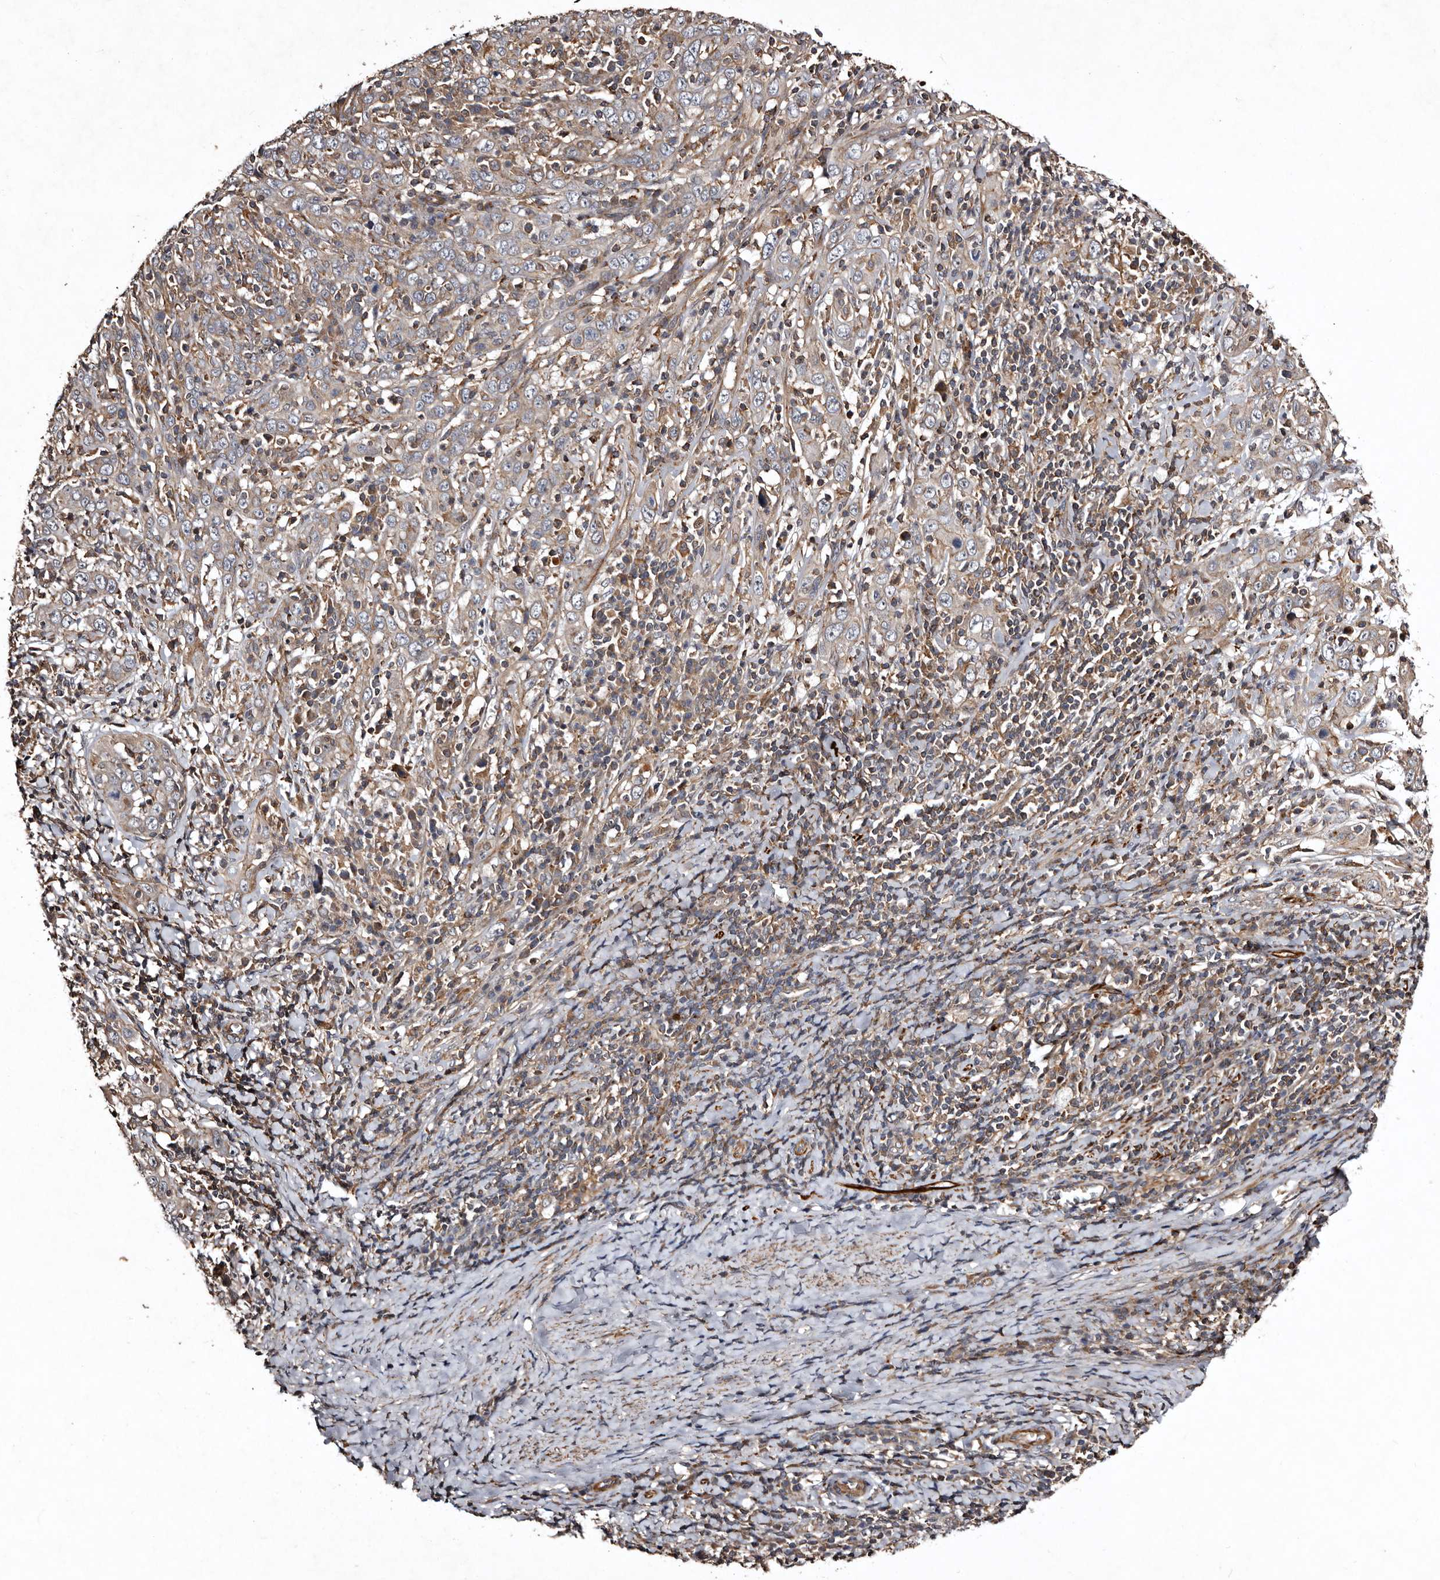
{"staining": {"intensity": "weak", "quantity": ">75%", "location": "cytoplasmic/membranous"}, "tissue": "cervical cancer", "cell_type": "Tumor cells", "image_type": "cancer", "snomed": [{"axis": "morphology", "description": "Squamous cell carcinoma, NOS"}, {"axis": "topography", "description": "Cervix"}], "caption": "Immunohistochemistry (IHC) (DAB) staining of human squamous cell carcinoma (cervical) exhibits weak cytoplasmic/membranous protein expression in about >75% of tumor cells.", "gene": "PRKD3", "patient": {"sex": "female", "age": 46}}